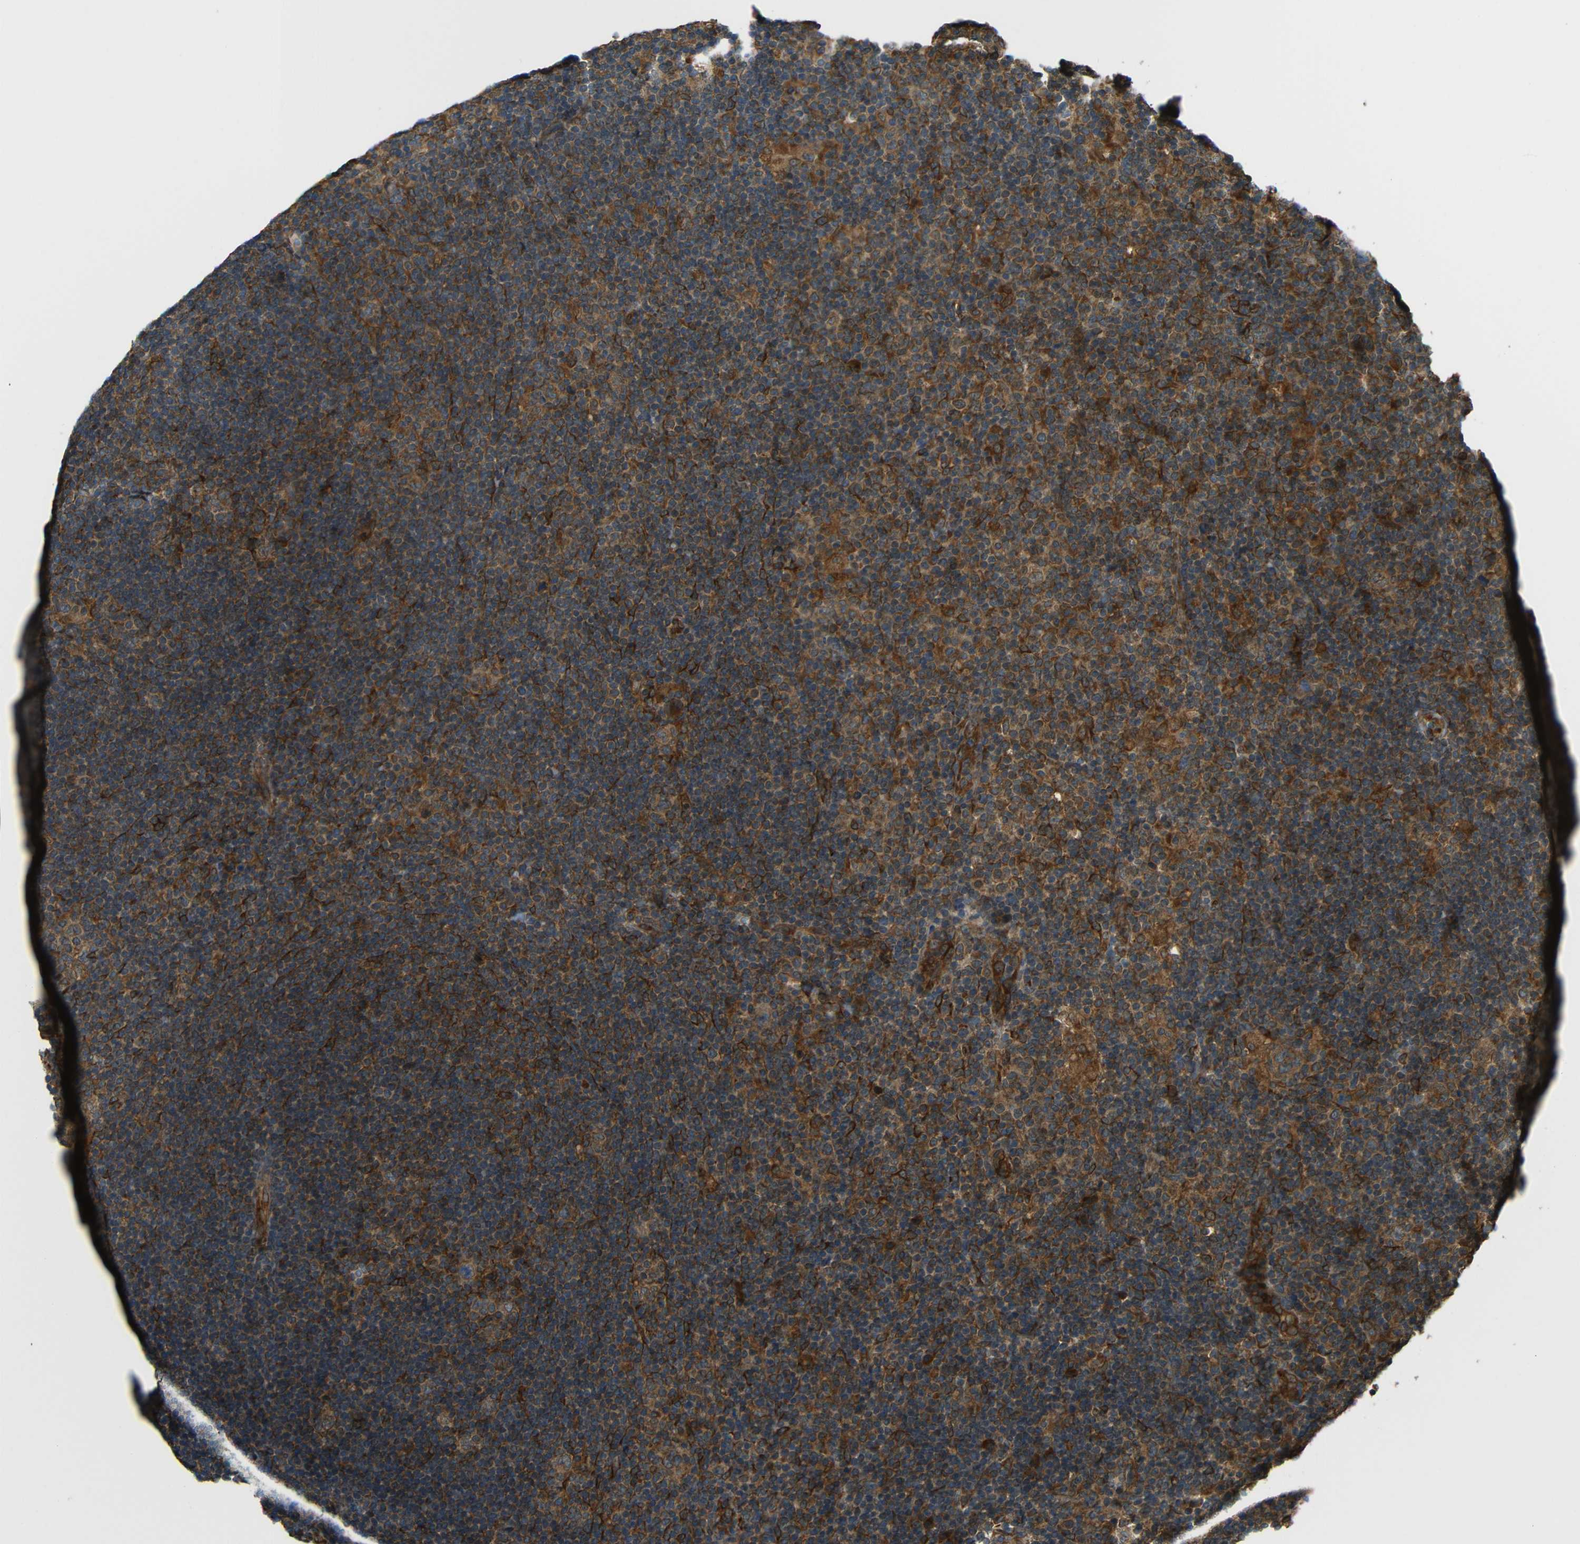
{"staining": {"intensity": "strong", "quantity": ">75%", "location": "cytoplasmic/membranous"}, "tissue": "lymphoma", "cell_type": "Tumor cells", "image_type": "cancer", "snomed": [{"axis": "morphology", "description": "Hodgkin's disease, NOS"}, {"axis": "topography", "description": "Lymph node"}], "caption": "Strong cytoplasmic/membranous expression for a protein is identified in about >75% of tumor cells of Hodgkin's disease using immunohistochemistry.", "gene": "VAPB", "patient": {"sex": "female", "age": 57}}